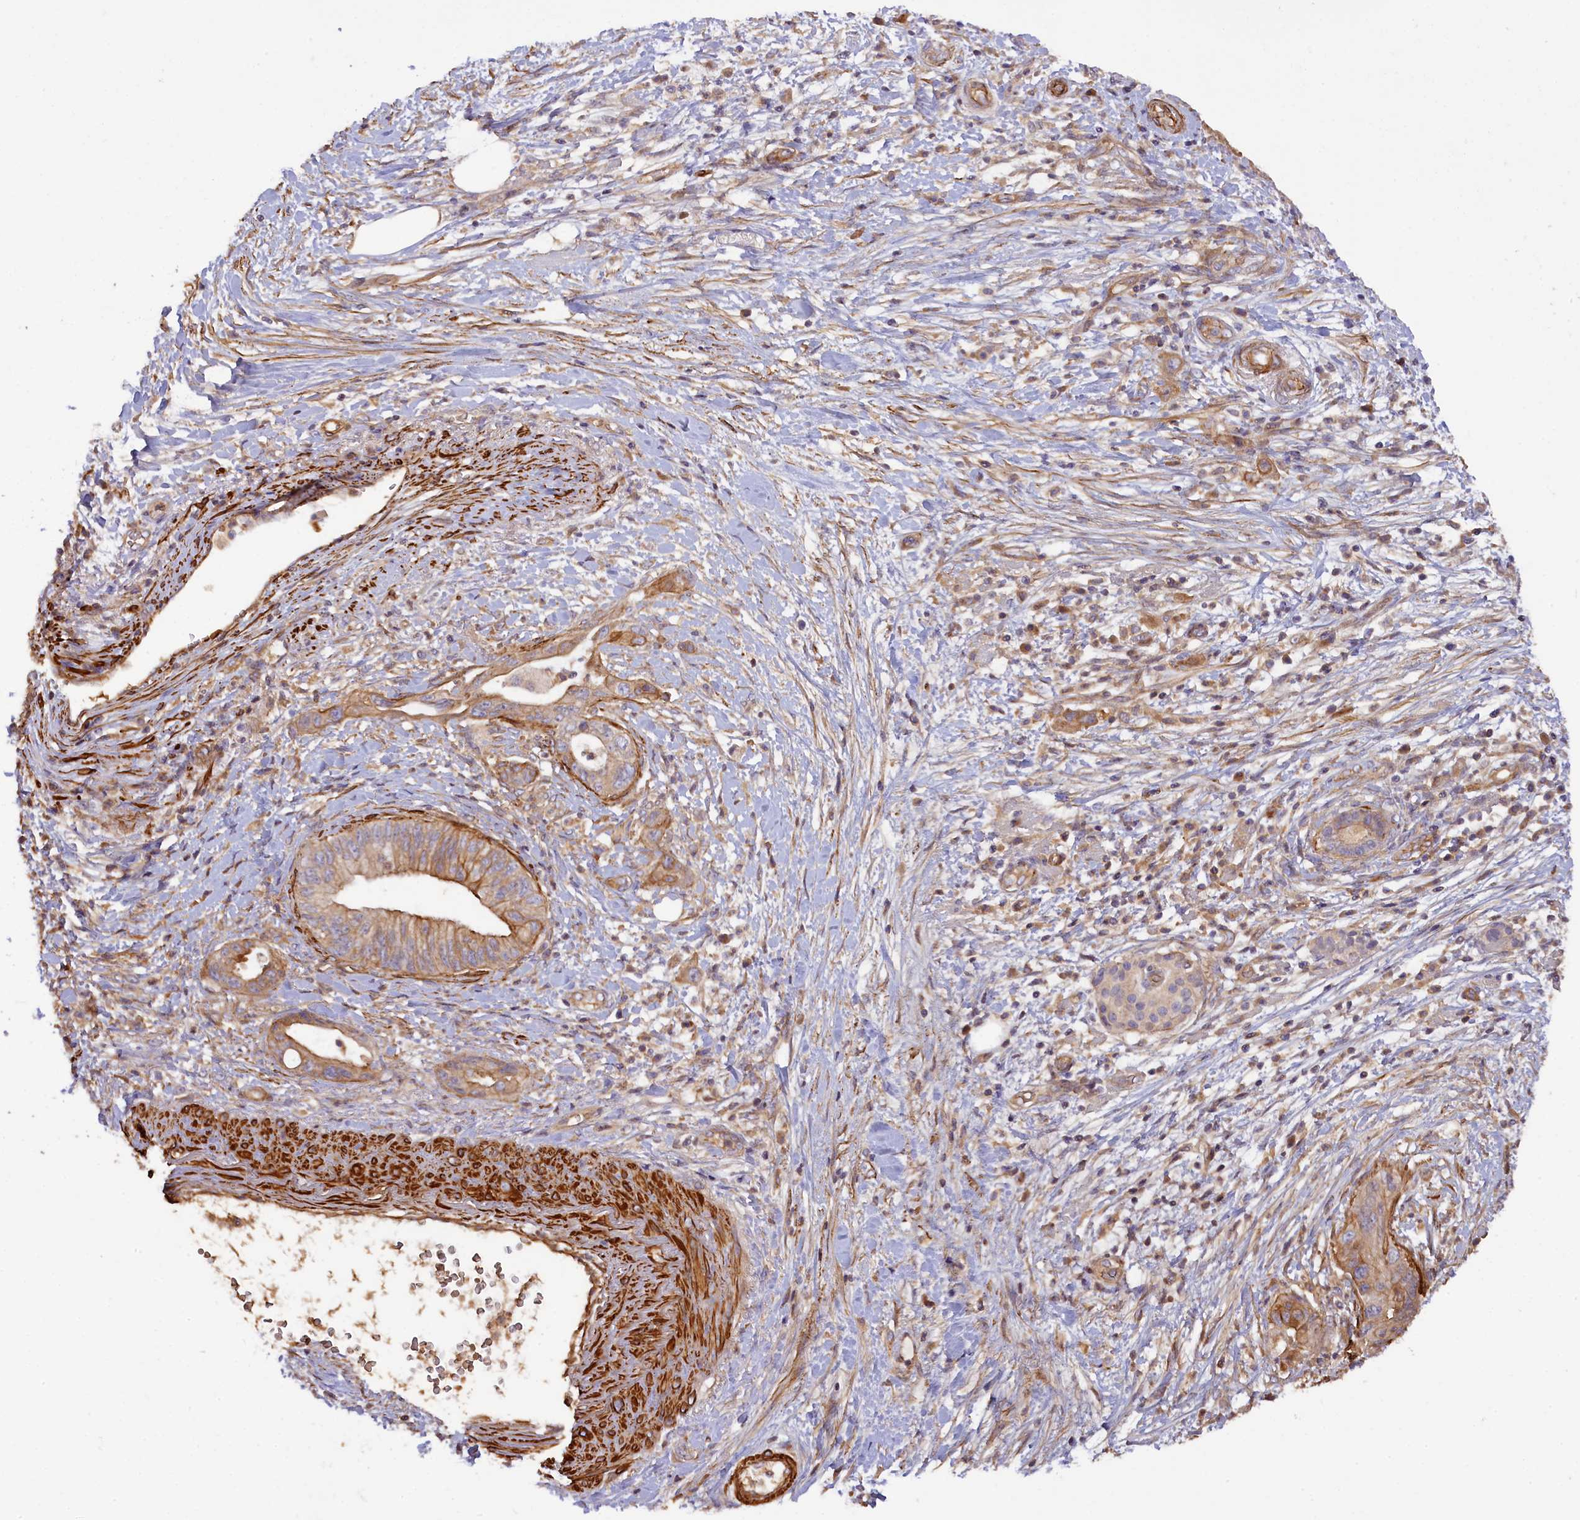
{"staining": {"intensity": "weak", "quantity": ">75%", "location": "cytoplasmic/membranous"}, "tissue": "pancreatic cancer", "cell_type": "Tumor cells", "image_type": "cancer", "snomed": [{"axis": "morphology", "description": "Adenocarcinoma, NOS"}, {"axis": "topography", "description": "Pancreas"}], "caption": "This photomicrograph shows pancreatic cancer stained with immunohistochemistry to label a protein in brown. The cytoplasmic/membranous of tumor cells show weak positivity for the protein. Nuclei are counter-stained blue.", "gene": "FUZ", "patient": {"sex": "female", "age": 73}}